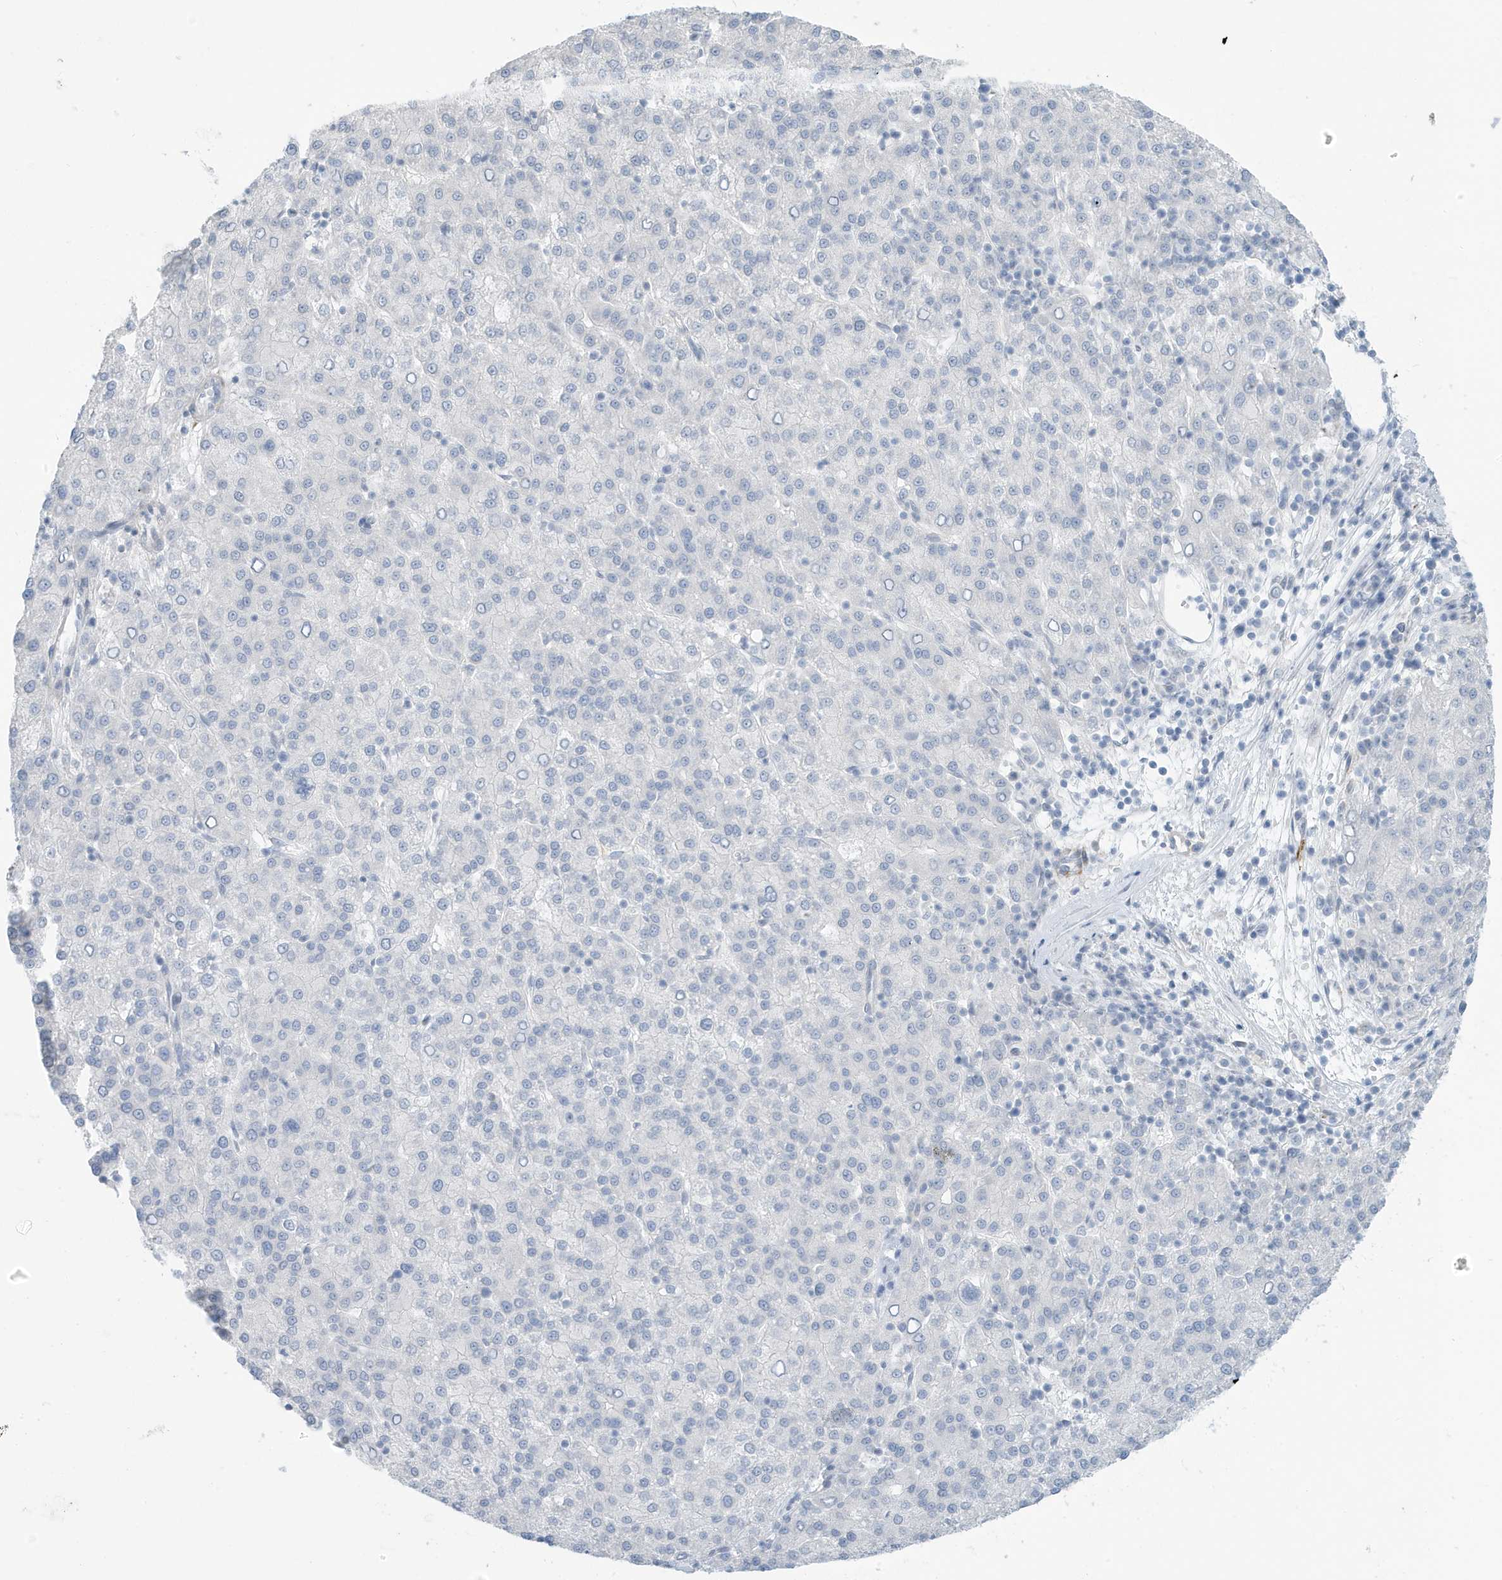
{"staining": {"intensity": "negative", "quantity": "none", "location": "none"}, "tissue": "liver cancer", "cell_type": "Tumor cells", "image_type": "cancer", "snomed": [{"axis": "morphology", "description": "Carcinoma, Hepatocellular, NOS"}, {"axis": "topography", "description": "Liver"}], "caption": "High magnification brightfield microscopy of liver cancer (hepatocellular carcinoma) stained with DAB (brown) and counterstained with hematoxylin (blue): tumor cells show no significant staining.", "gene": "PERM1", "patient": {"sex": "female", "age": 58}}